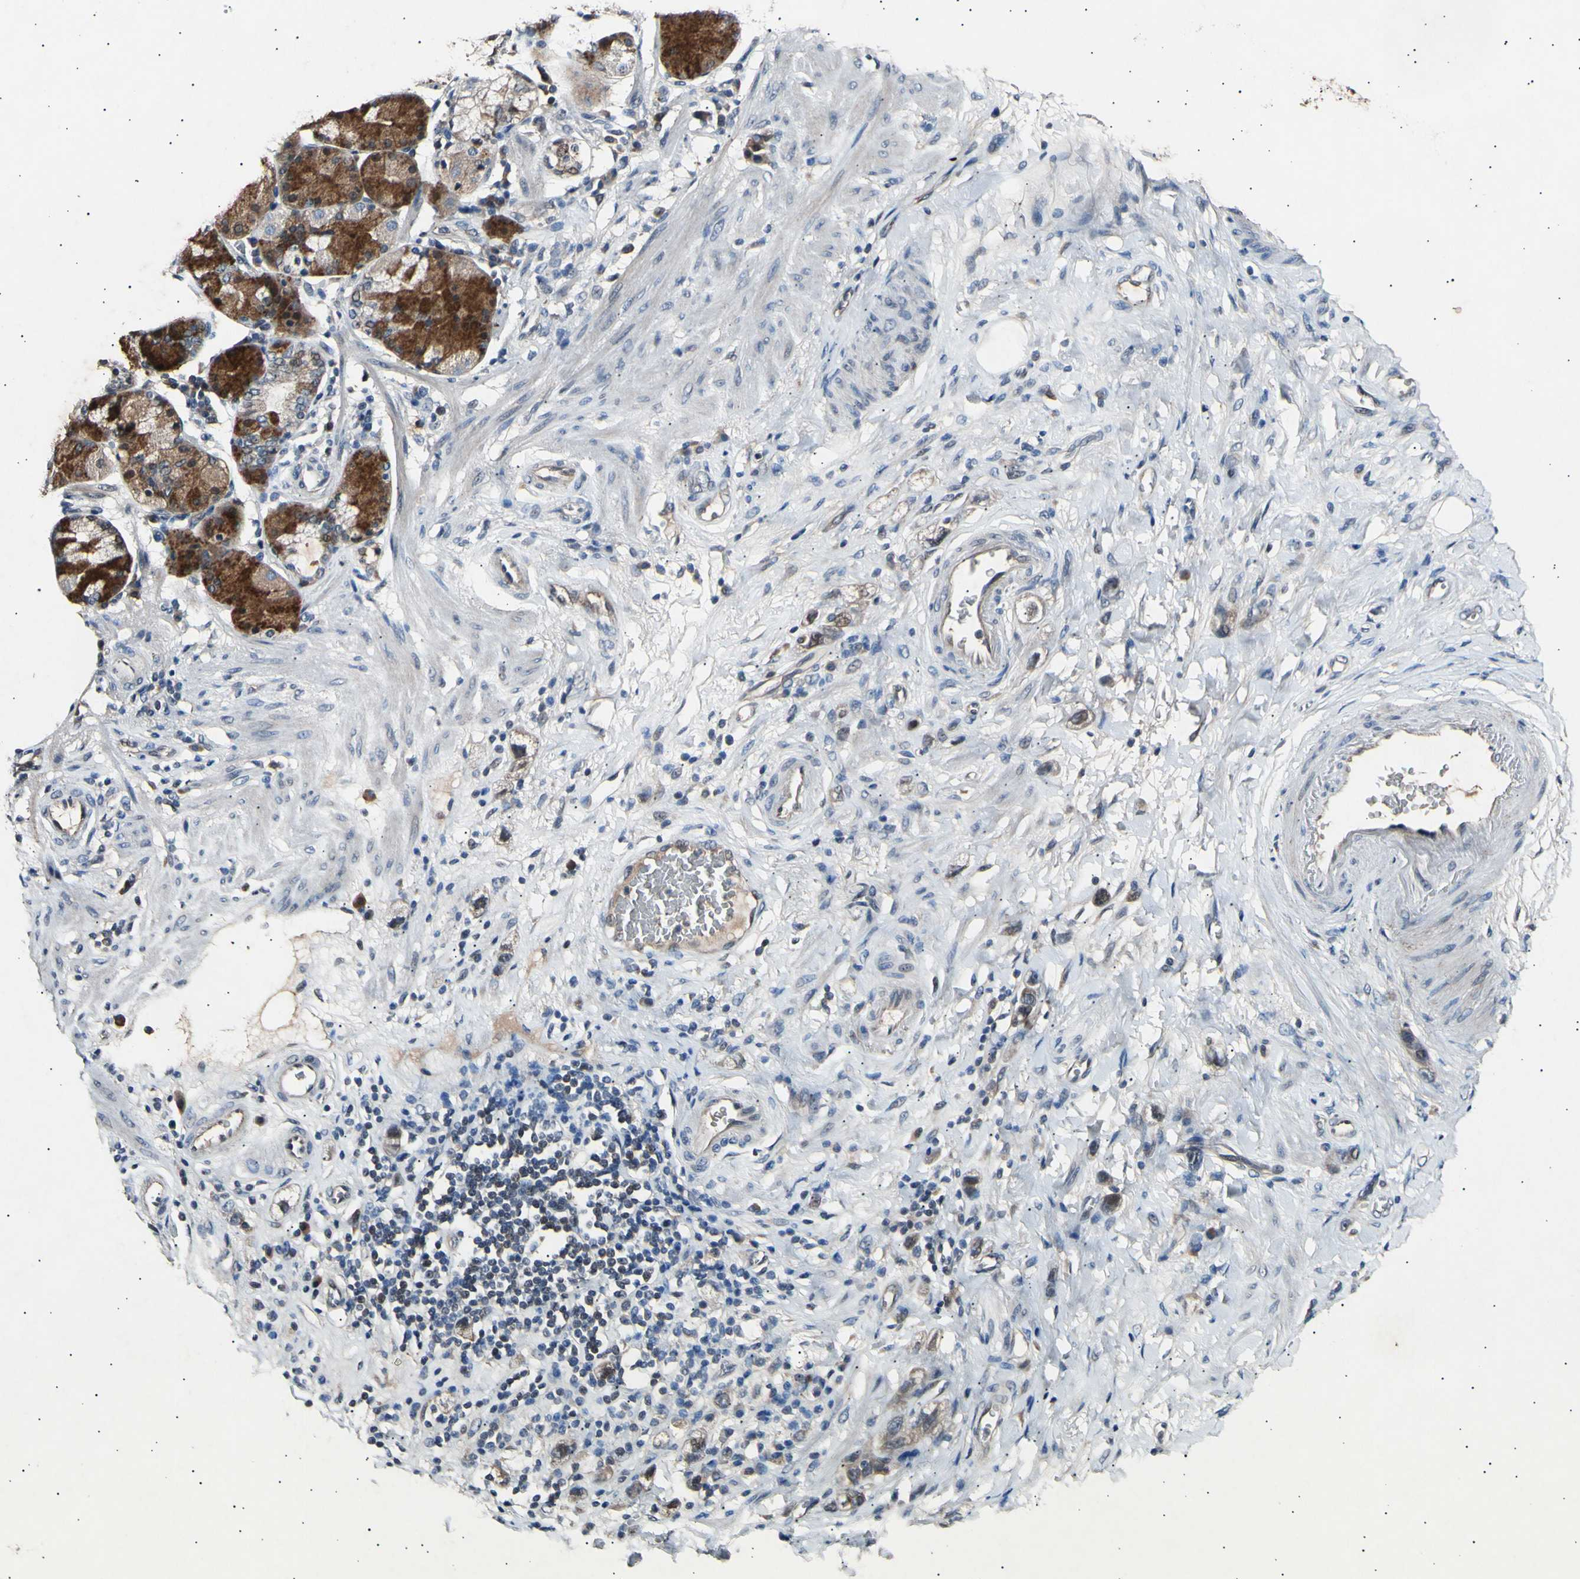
{"staining": {"intensity": "strong", "quantity": "25%-75%", "location": "cytoplasmic/membranous"}, "tissue": "stomach cancer", "cell_type": "Tumor cells", "image_type": "cancer", "snomed": [{"axis": "morphology", "description": "Adenocarcinoma, NOS"}, {"axis": "topography", "description": "Stomach"}], "caption": "Immunohistochemical staining of adenocarcinoma (stomach) shows strong cytoplasmic/membranous protein positivity in approximately 25%-75% of tumor cells. (brown staining indicates protein expression, while blue staining denotes nuclei).", "gene": "ADCY3", "patient": {"sex": "male", "age": 82}}